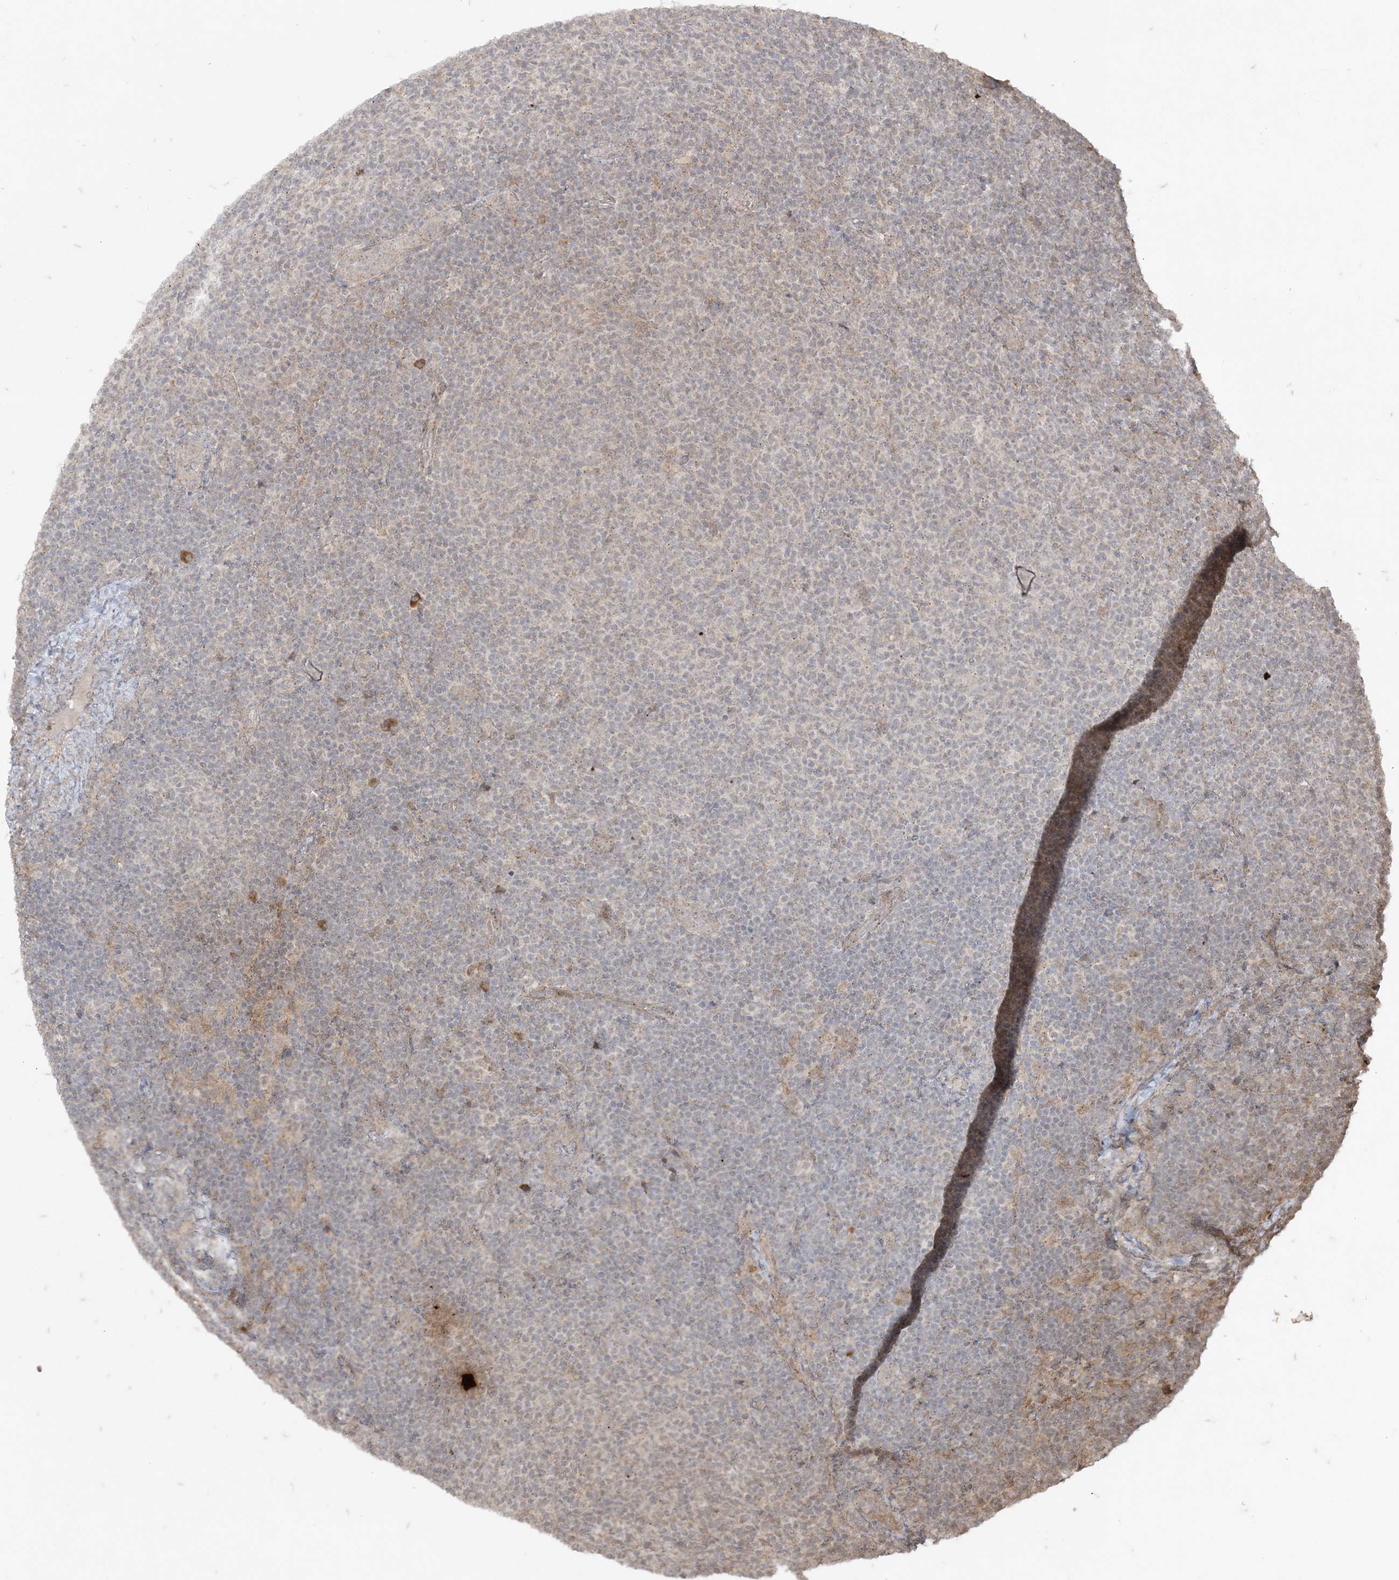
{"staining": {"intensity": "negative", "quantity": "none", "location": "none"}, "tissue": "lymphoma", "cell_type": "Tumor cells", "image_type": "cancer", "snomed": [{"axis": "morphology", "description": "Malignant lymphoma, non-Hodgkin's type, Low grade"}, {"axis": "topography", "description": "Lymph node"}], "caption": "Tumor cells show no significant protein staining in lymphoma.", "gene": "RRAS", "patient": {"sex": "male", "age": 66}}